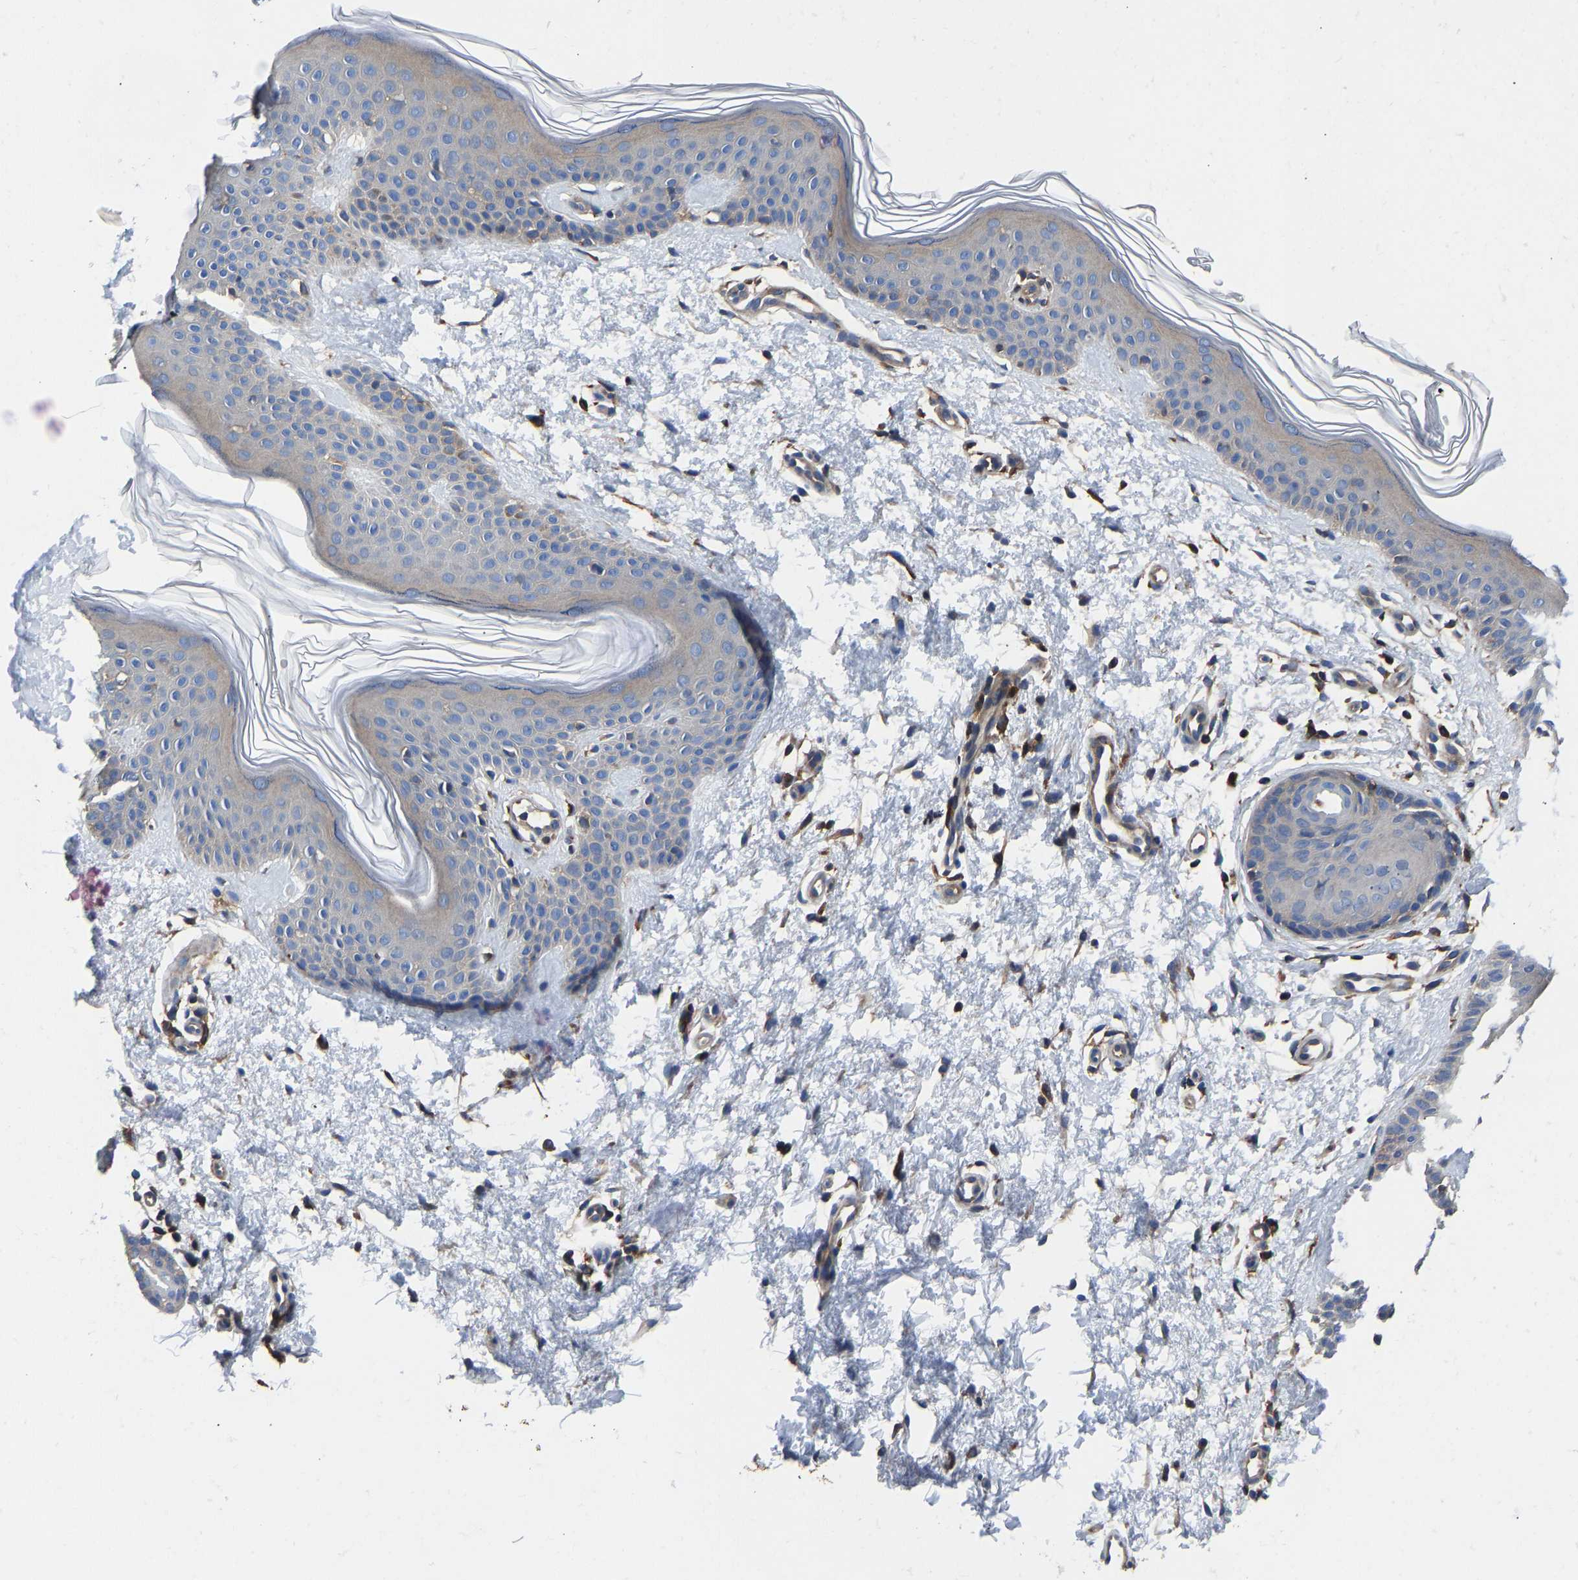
{"staining": {"intensity": "moderate", "quantity": ">75%", "location": "cytoplasmic/membranous"}, "tissue": "skin", "cell_type": "Fibroblasts", "image_type": "normal", "snomed": [{"axis": "morphology", "description": "Normal tissue, NOS"}, {"axis": "morphology", "description": "Malignant melanoma, NOS"}, {"axis": "topography", "description": "Skin"}], "caption": "Immunohistochemistry staining of benign skin, which shows medium levels of moderate cytoplasmic/membranous expression in about >75% of fibroblasts indicating moderate cytoplasmic/membranous protein positivity. The staining was performed using DAB (3,3'-diaminobenzidine) (brown) for protein detection and nuclei were counterstained in hematoxylin (blue).", "gene": "PRKAR1A", "patient": {"sex": "male", "age": 83}}